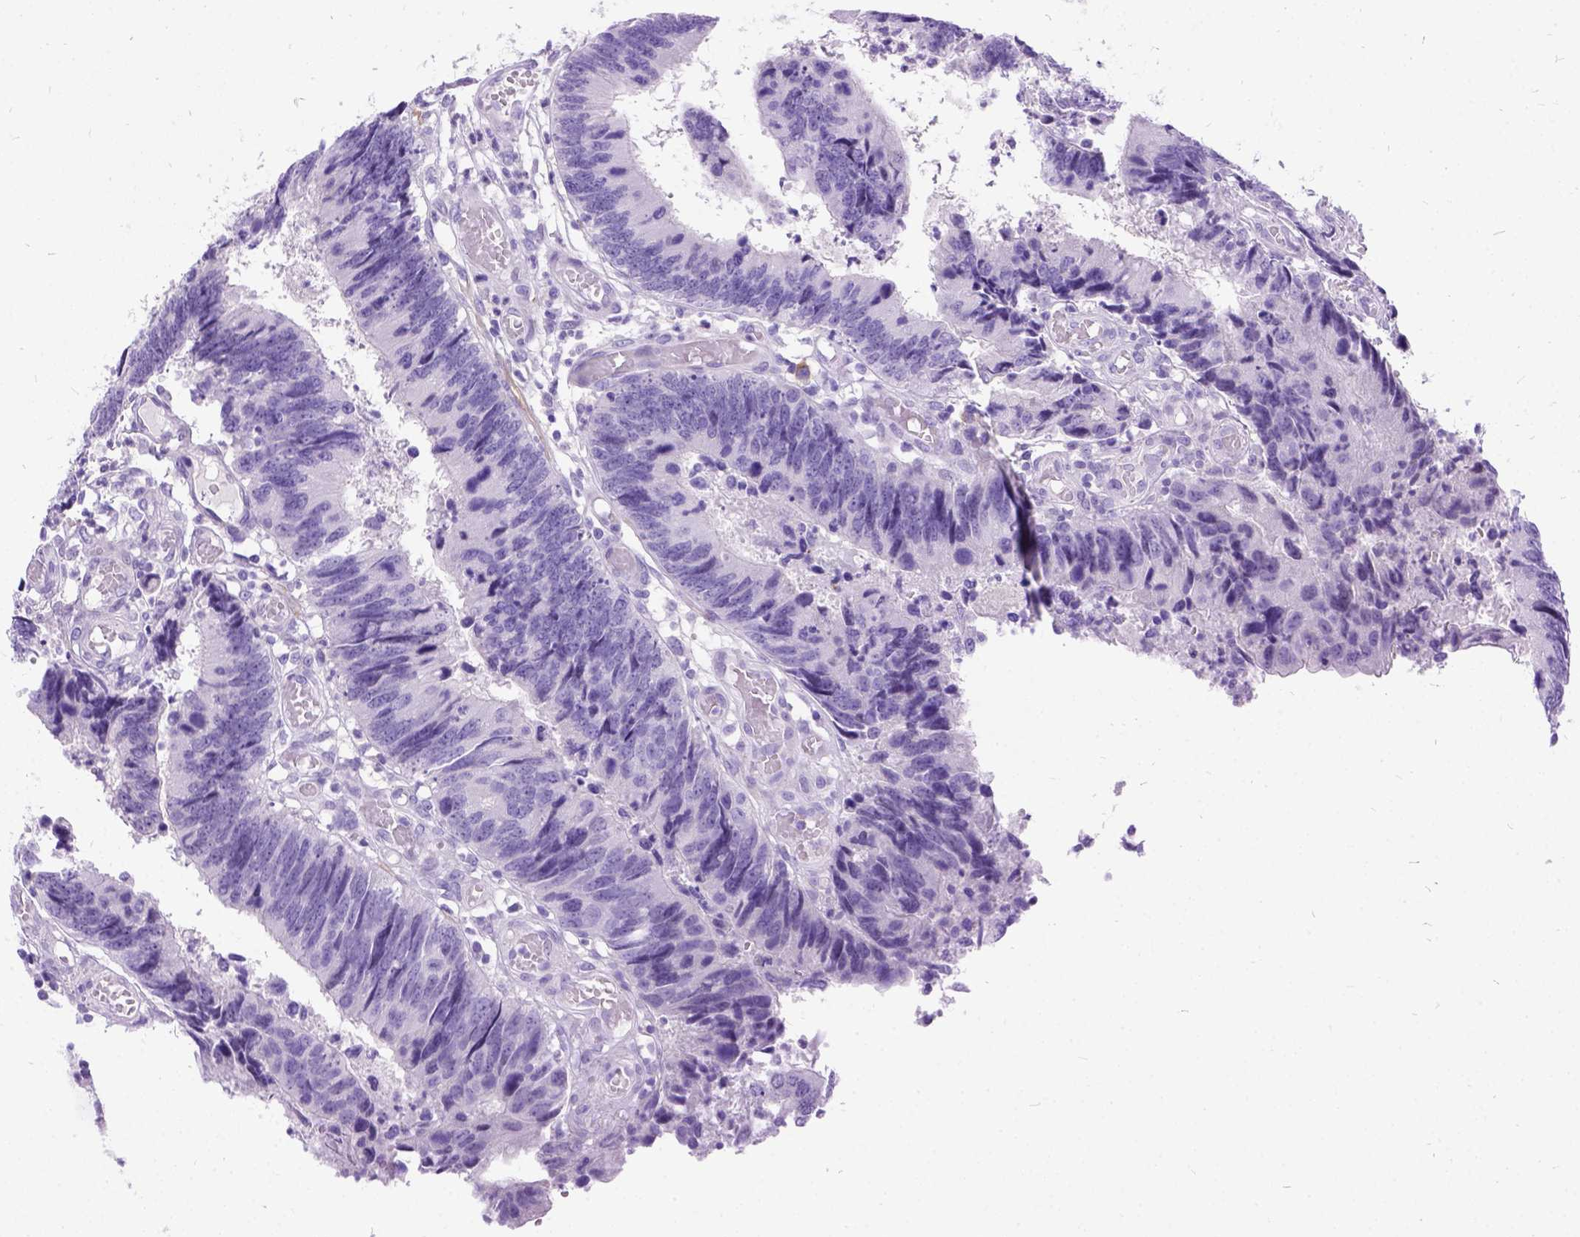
{"staining": {"intensity": "negative", "quantity": "none", "location": "none"}, "tissue": "colorectal cancer", "cell_type": "Tumor cells", "image_type": "cancer", "snomed": [{"axis": "morphology", "description": "Adenocarcinoma, NOS"}, {"axis": "topography", "description": "Colon"}], "caption": "This is an immunohistochemistry (IHC) histopathology image of colorectal adenocarcinoma. There is no positivity in tumor cells.", "gene": "PRG2", "patient": {"sex": "female", "age": 67}}